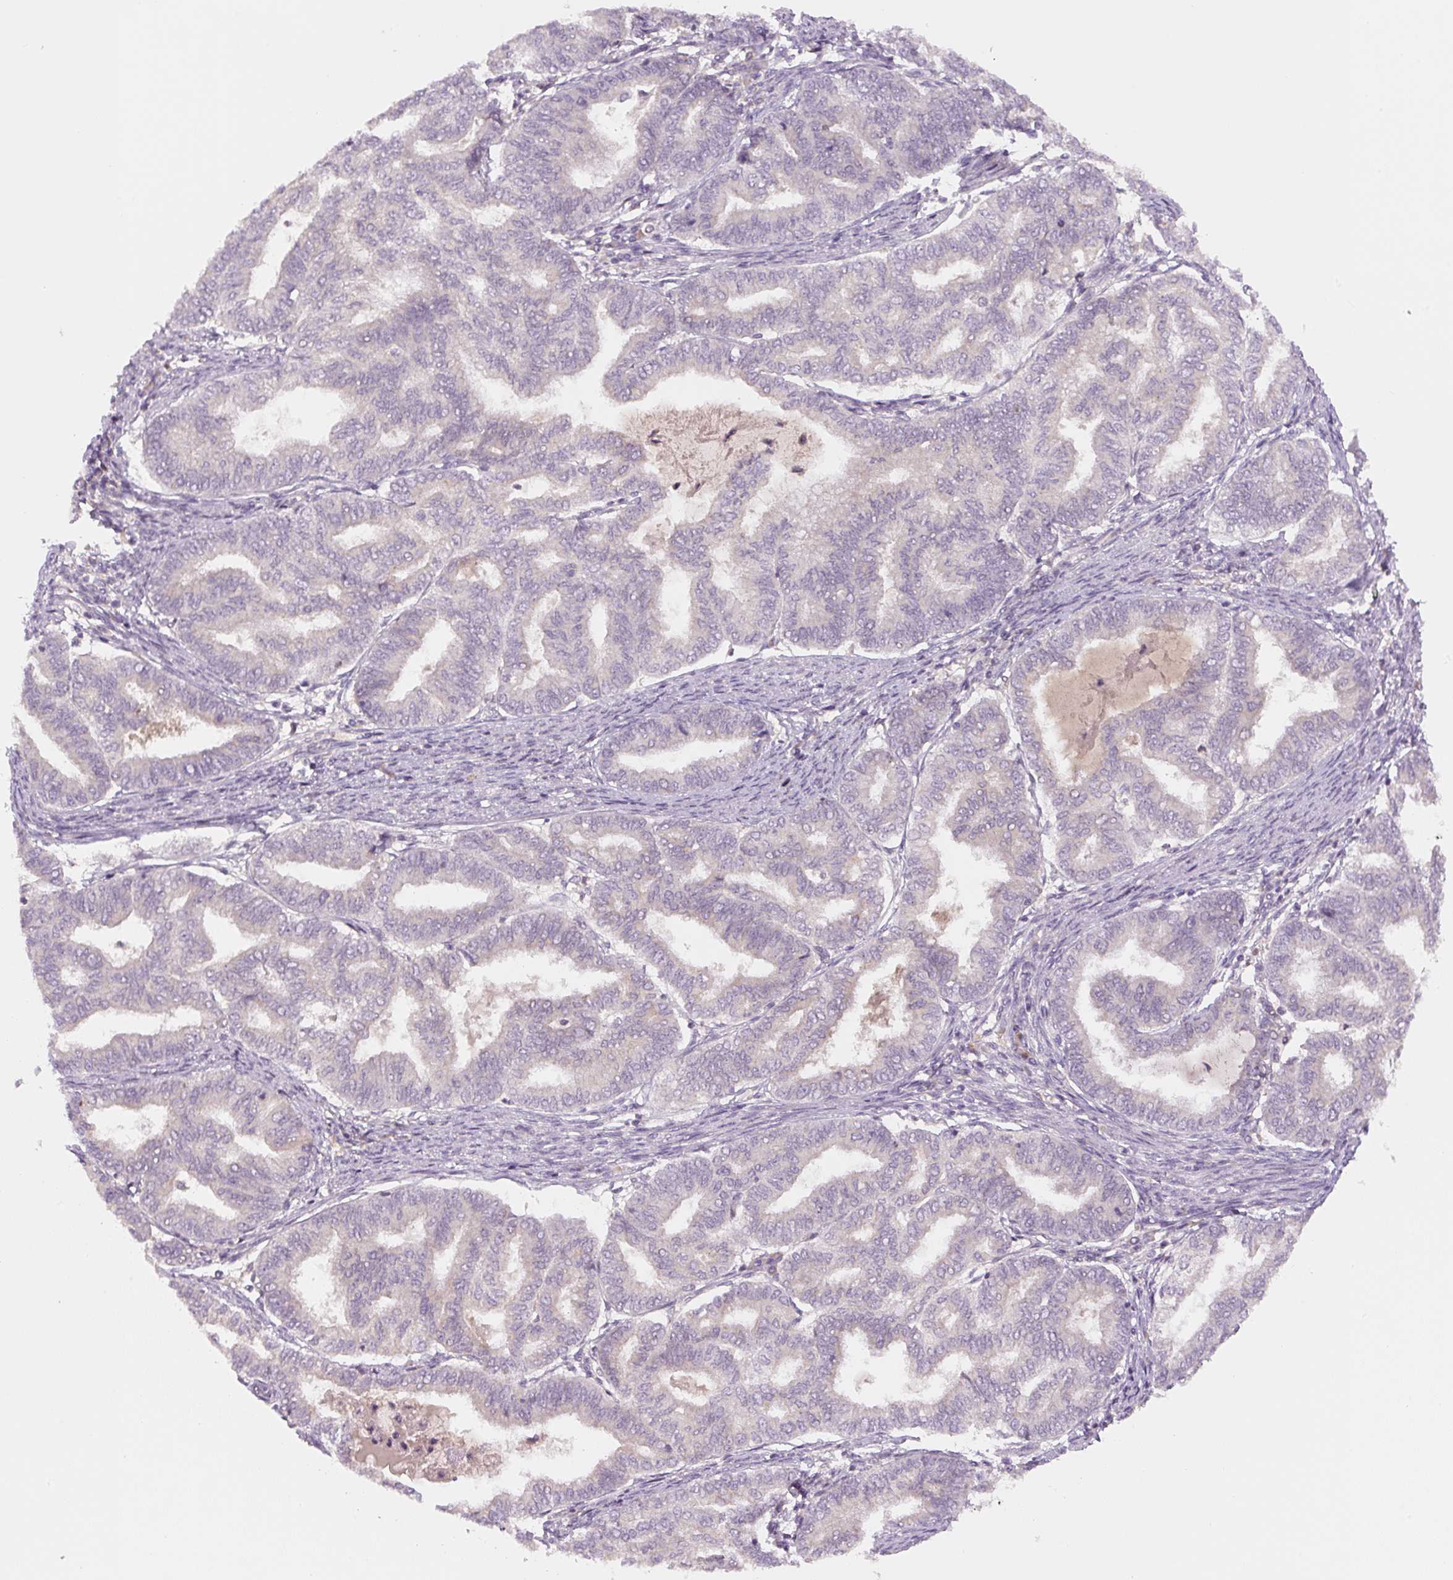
{"staining": {"intensity": "negative", "quantity": "none", "location": "none"}, "tissue": "endometrial cancer", "cell_type": "Tumor cells", "image_type": "cancer", "snomed": [{"axis": "morphology", "description": "Adenocarcinoma, NOS"}, {"axis": "topography", "description": "Endometrium"}], "caption": "This is an immunohistochemistry (IHC) image of endometrial cancer (adenocarcinoma). There is no positivity in tumor cells.", "gene": "YIF1B", "patient": {"sex": "female", "age": 79}}